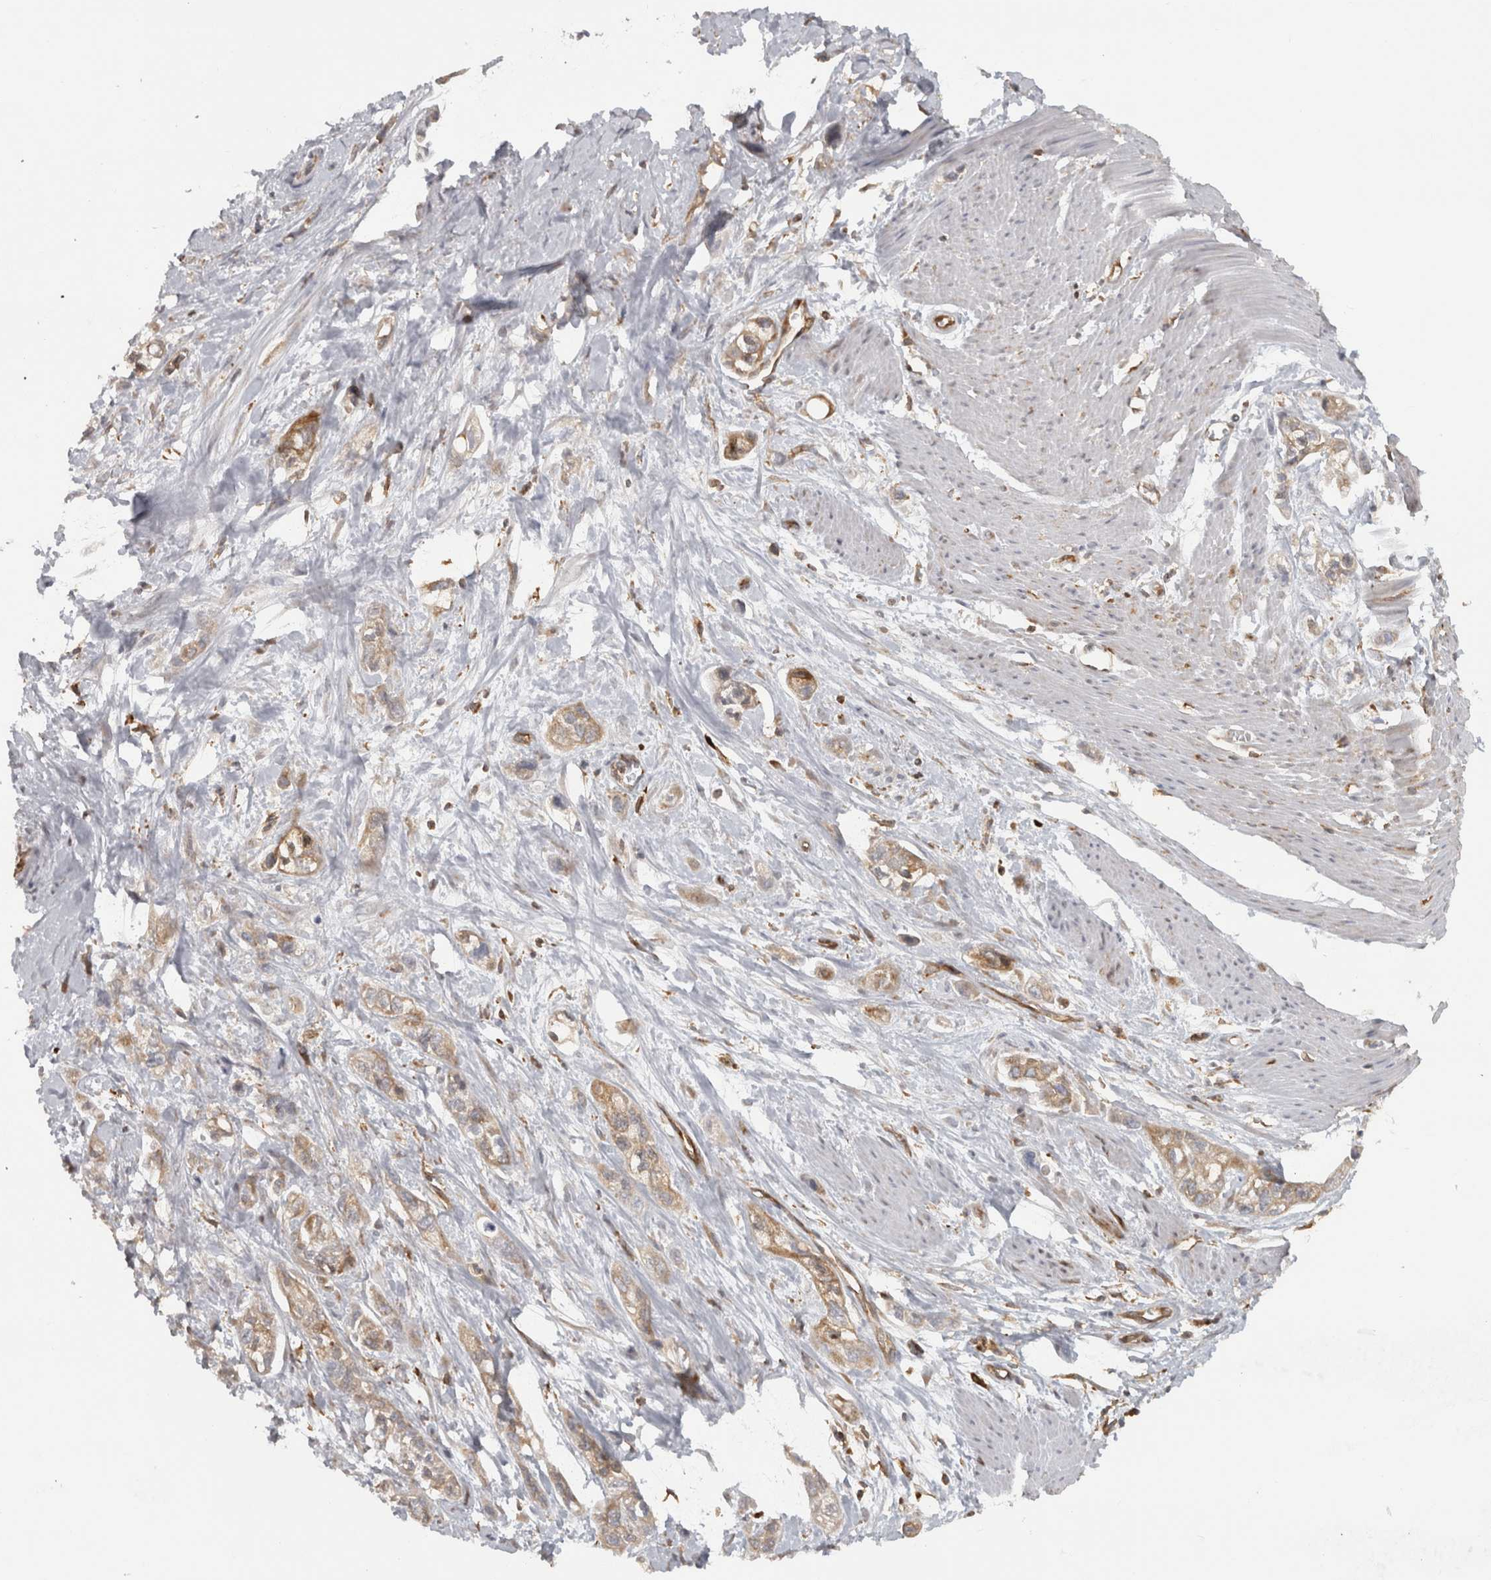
{"staining": {"intensity": "weak", "quantity": "25%-75%", "location": "cytoplasmic/membranous"}, "tissue": "pancreatic cancer", "cell_type": "Tumor cells", "image_type": "cancer", "snomed": [{"axis": "morphology", "description": "Adenocarcinoma, NOS"}, {"axis": "topography", "description": "Pancreas"}], "caption": "Protein expression analysis of human pancreatic cancer (adenocarcinoma) reveals weak cytoplasmic/membranous staining in approximately 25%-75% of tumor cells.", "gene": "HLA-E", "patient": {"sex": "male", "age": 74}}